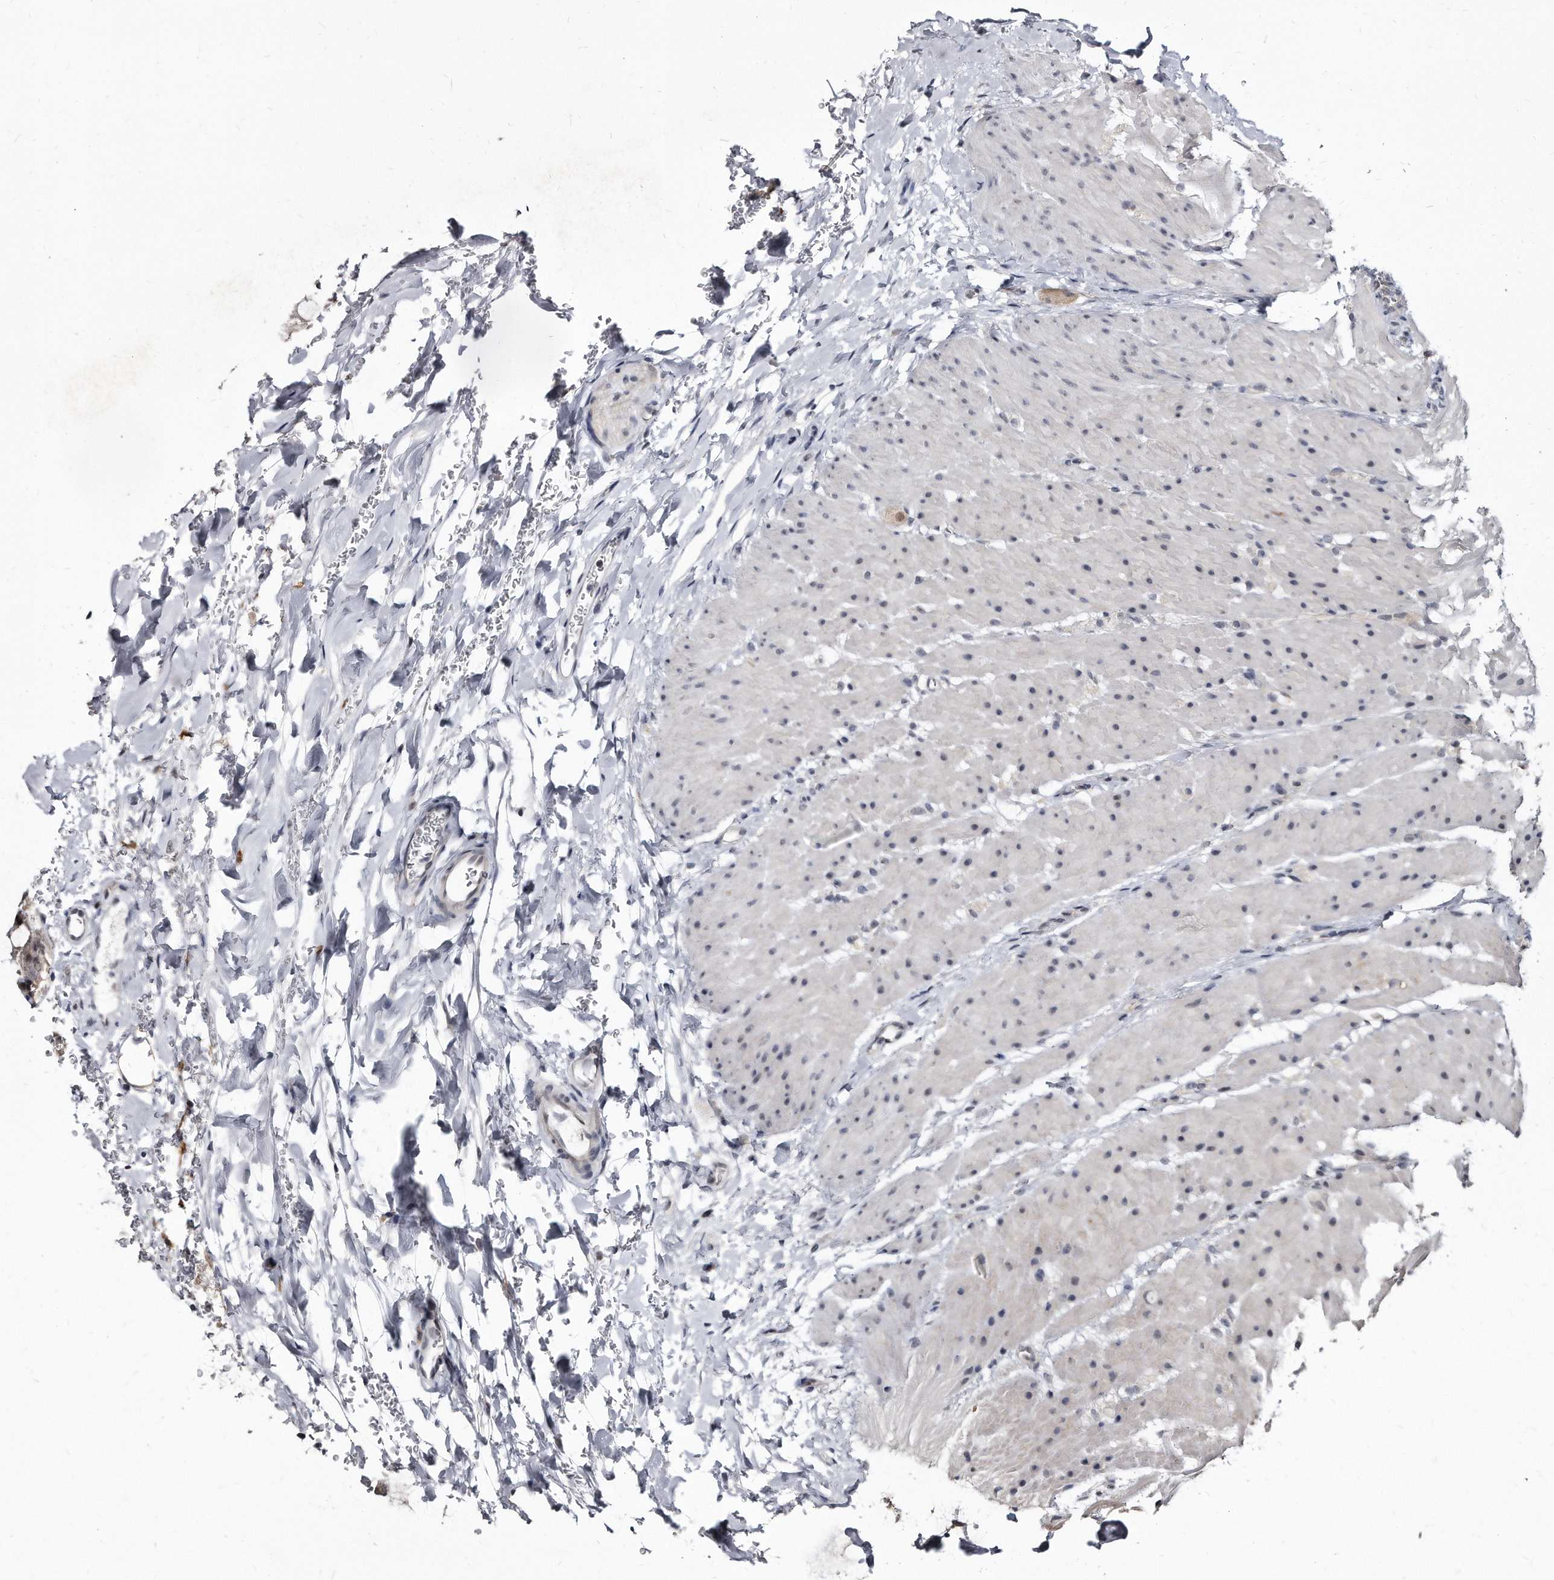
{"staining": {"intensity": "weak", "quantity": ">75%", "location": "nuclear"}, "tissue": "colon", "cell_type": "Endothelial cells", "image_type": "normal", "snomed": [{"axis": "morphology", "description": "Normal tissue, NOS"}, {"axis": "topography", "description": "Colon"}], "caption": "A brown stain highlights weak nuclear positivity of a protein in endothelial cells of normal human colon. Using DAB (brown) and hematoxylin (blue) stains, captured at high magnification using brightfield microscopy.", "gene": "KLHDC3", "patient": {"sex": "female", "age": 62}}